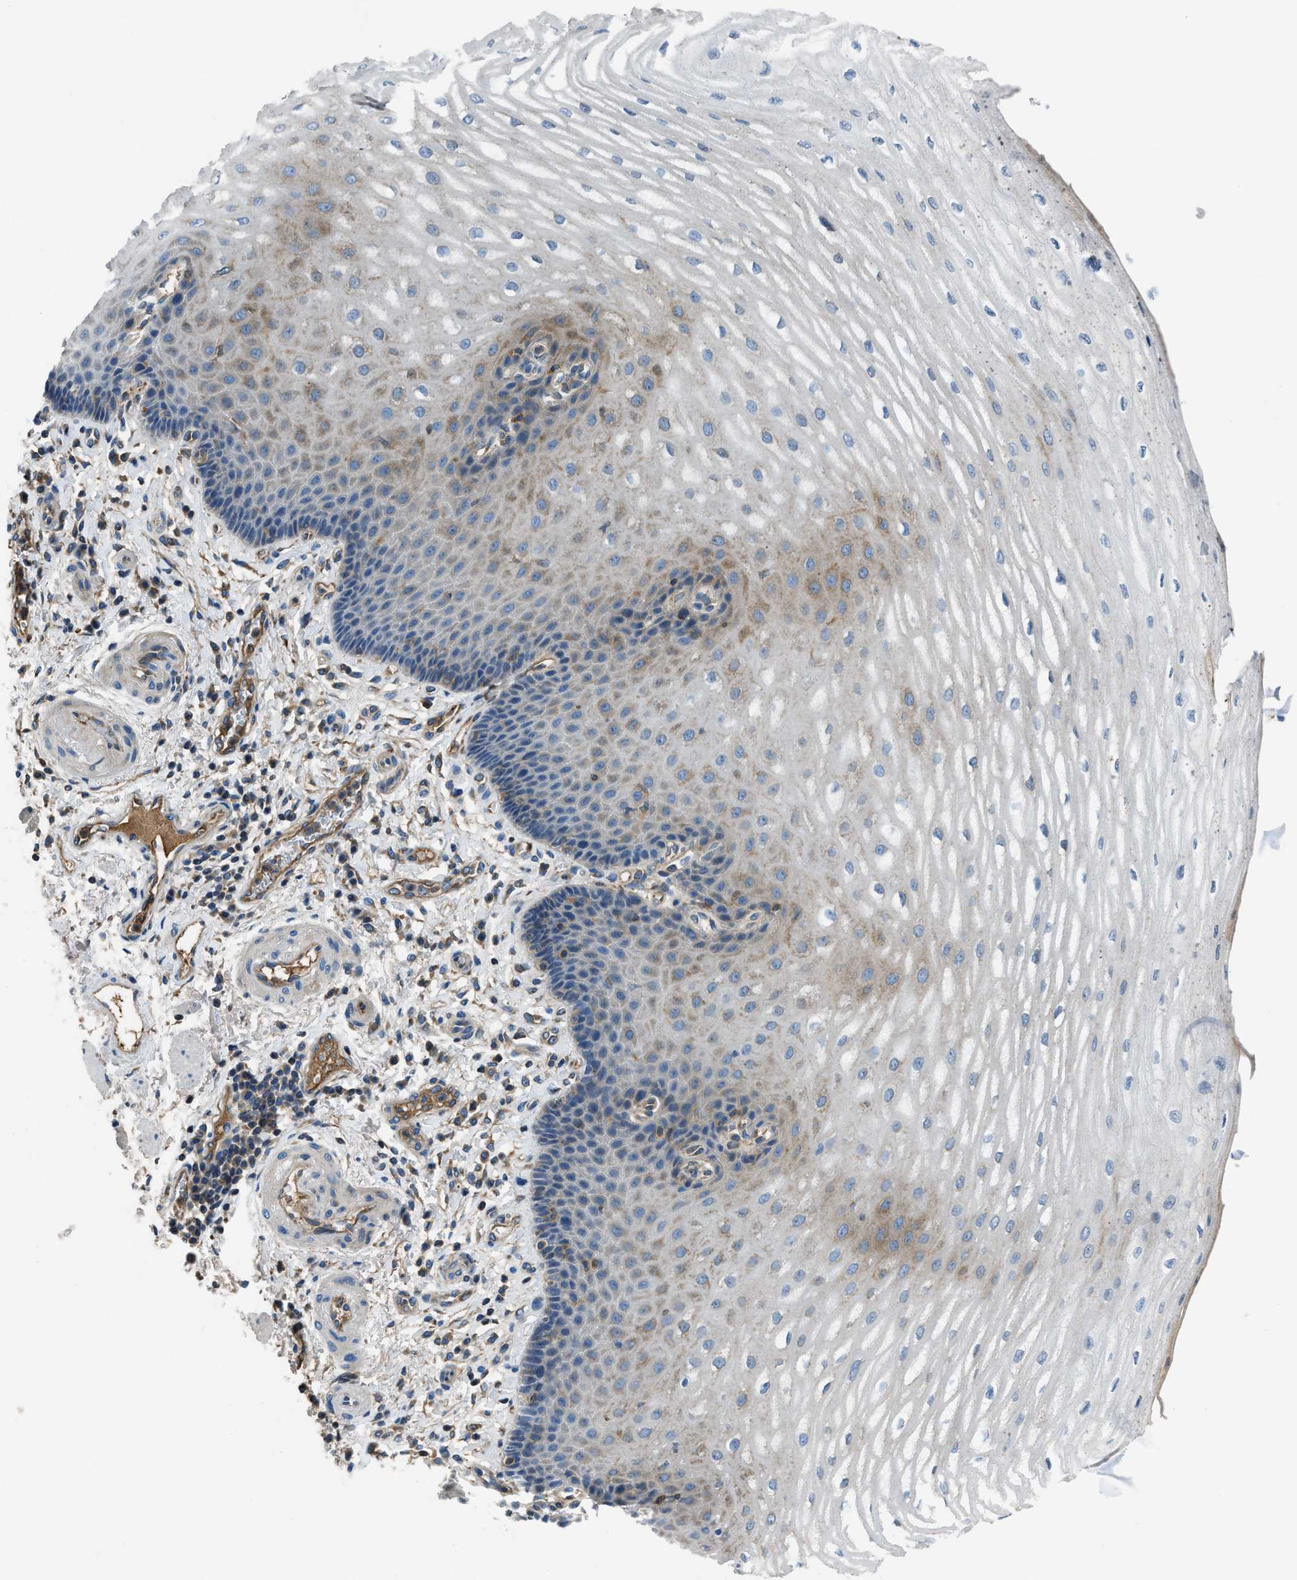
{"staining": {"intensity": "moderate", "quantity": "25%-75%", "location": "cytoplasmic/membranous"}, "tissue": "esophagus", "cell_type": "Squamous epithelial cells", "image_type": "normal", "snomed": [{"axis": "morphology", "description": "Normal tissue, NOS"}, {"axis": "topography", "description": "Esophagus"}], "caption": "Squamous epithelial cells show medium levels of moderate cytoplasmic/membranous positivity in approximately 25%-75% of cells in unremarkable esophagus. (brown staining indicates protein expression, while blue staining denotes nuclei).", "gene": "GGCX", "patient": {"sex": "male", "age": 54}}